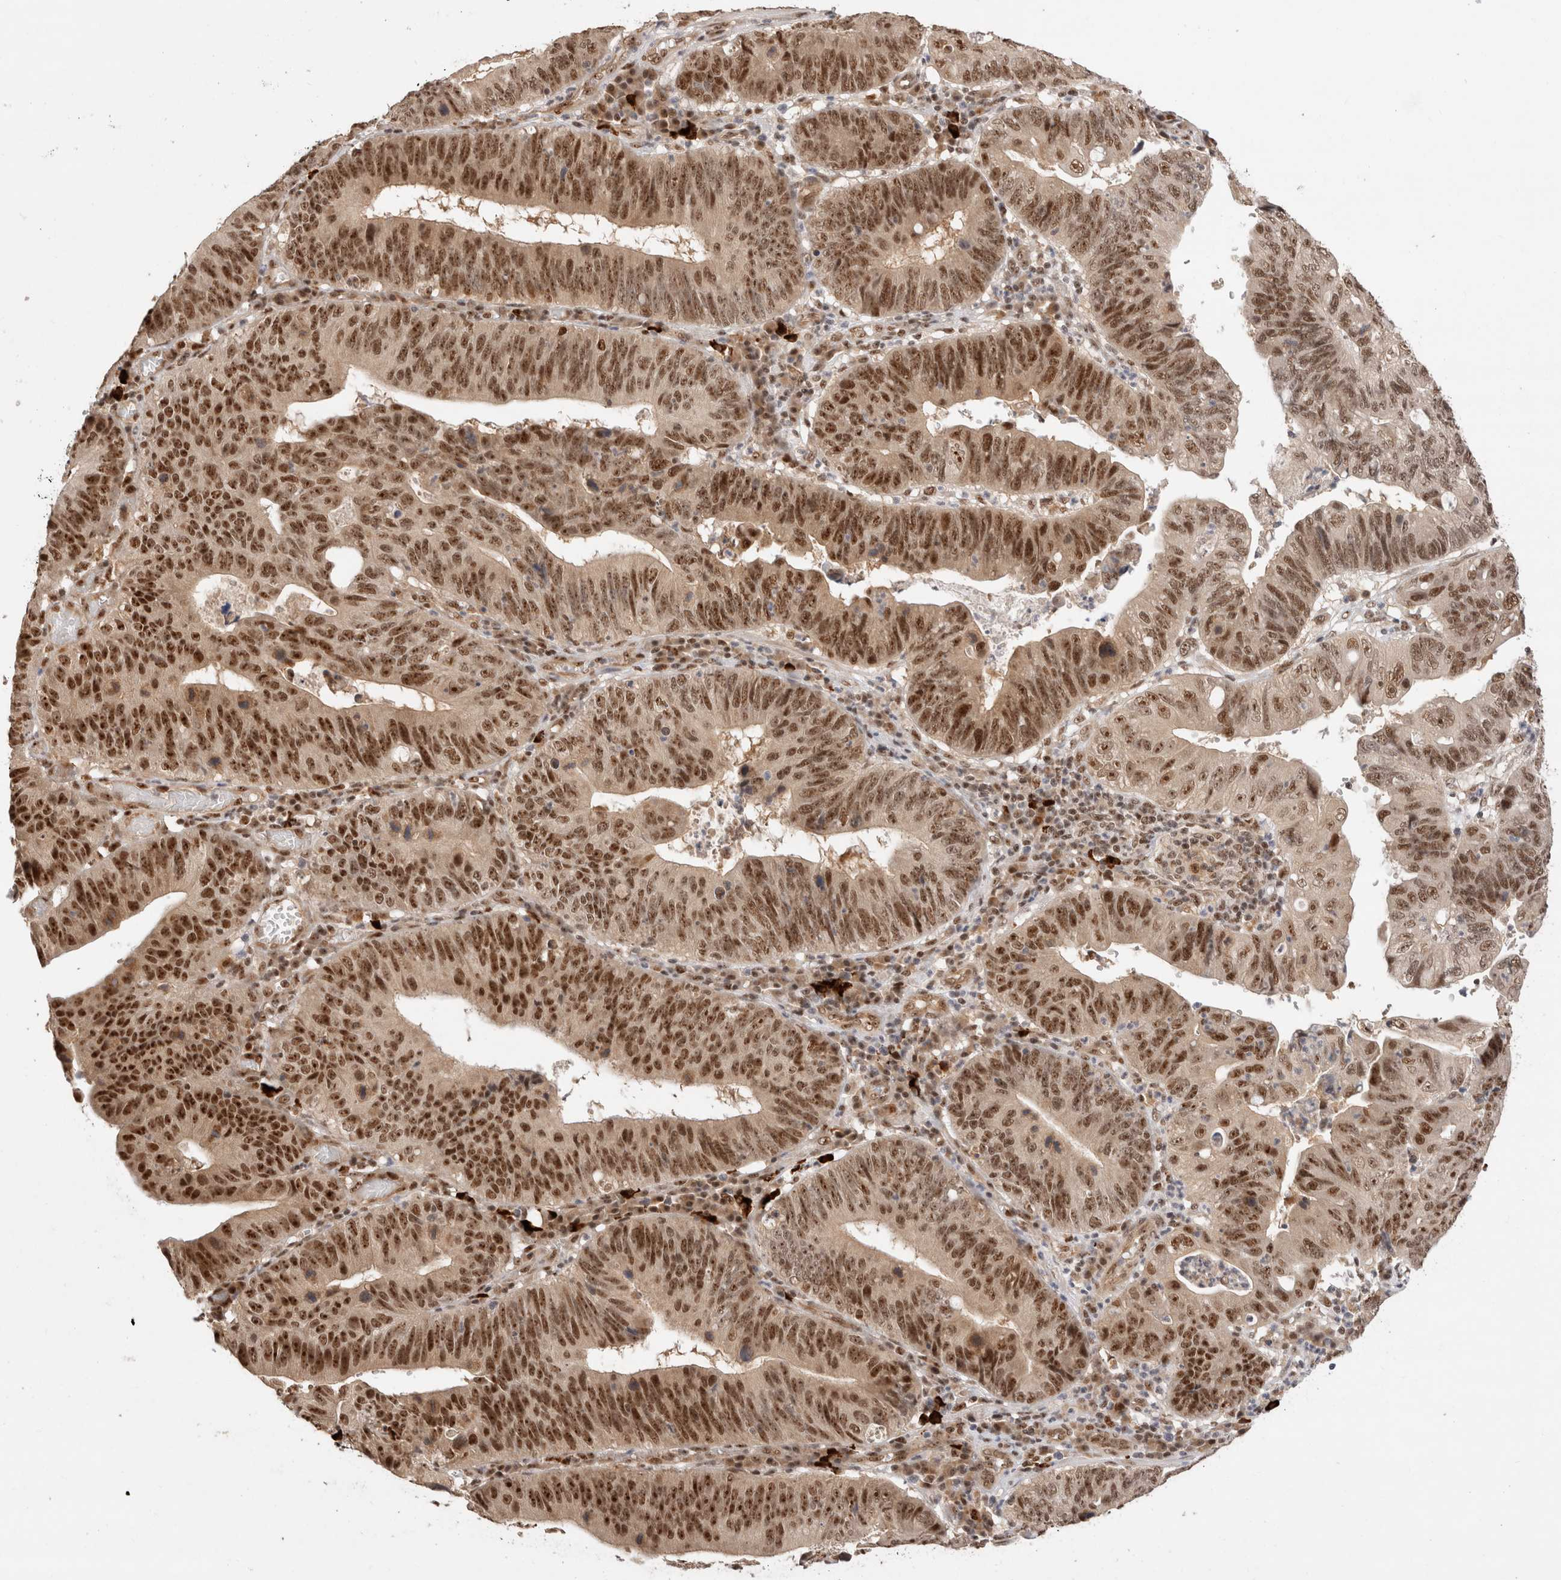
{"staining": {"intensity": "strong", "quantity": ">75%", "location": "nuclear"}, "tissue": "stomach cancer", "cell_type": "Tumor cells", "image_type": "cancer", "snomed": [{"axis": "morphology", "description": "Adenocarcinoma, NOS"}, {"axis": "topography", "description": "Stomach"}], "caption": "Immunohistochemistry (IHC) micrograph of neoplastic tissue: stomach cancer (adenocarcinoma) stained using immunohistochemistry displays high levels of strong protein expression localized specifically in the nuclear of tumor cells, appearing as a nuclear brown color.", "gene": "MPHOSPH6", "patient": {"sex": "male", "age": 59}}